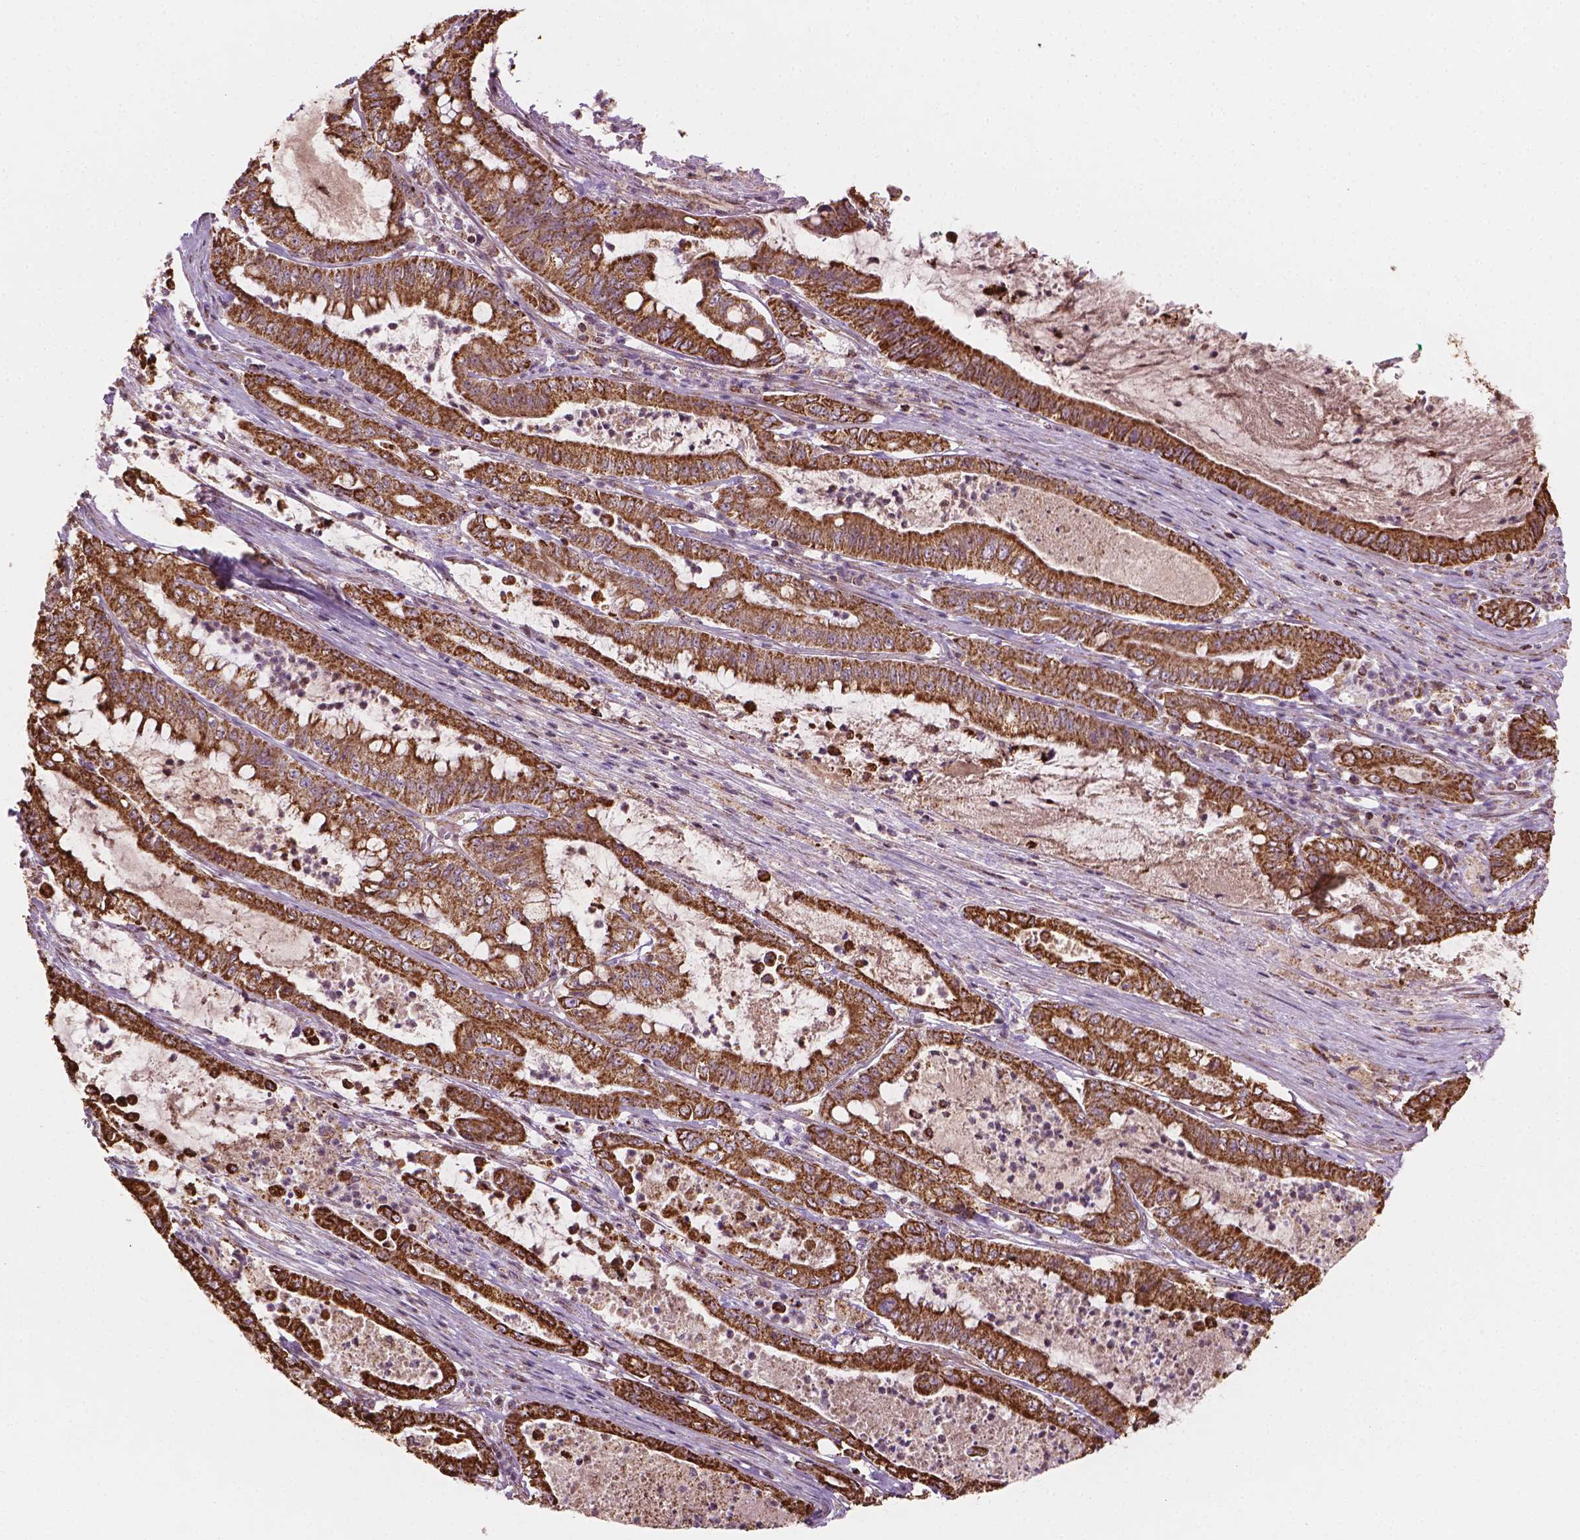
{"staining": {"intensity": "moderate", "quantity": ">75%", "location": "cytoplasmic/membranous"}, "tissue": "pancreatic cancer", "cell_type": "Tumor cells", "image_type": "cancer", "snomed": [{"axis": "morphology", "description": "Adenocarcinoma, NOS"}, {"axis": "topography", "description": "Pancreas"}], "caption": "Immunohistochemical staining of pancreatic cancer (adenocarcinoma) shows moderate cytoplasmic/membranous protein positivity in approximately >75% of tumor cells.", "gene": "HS3ST3A1", "patient": {"sex": "male", "age": 71}}